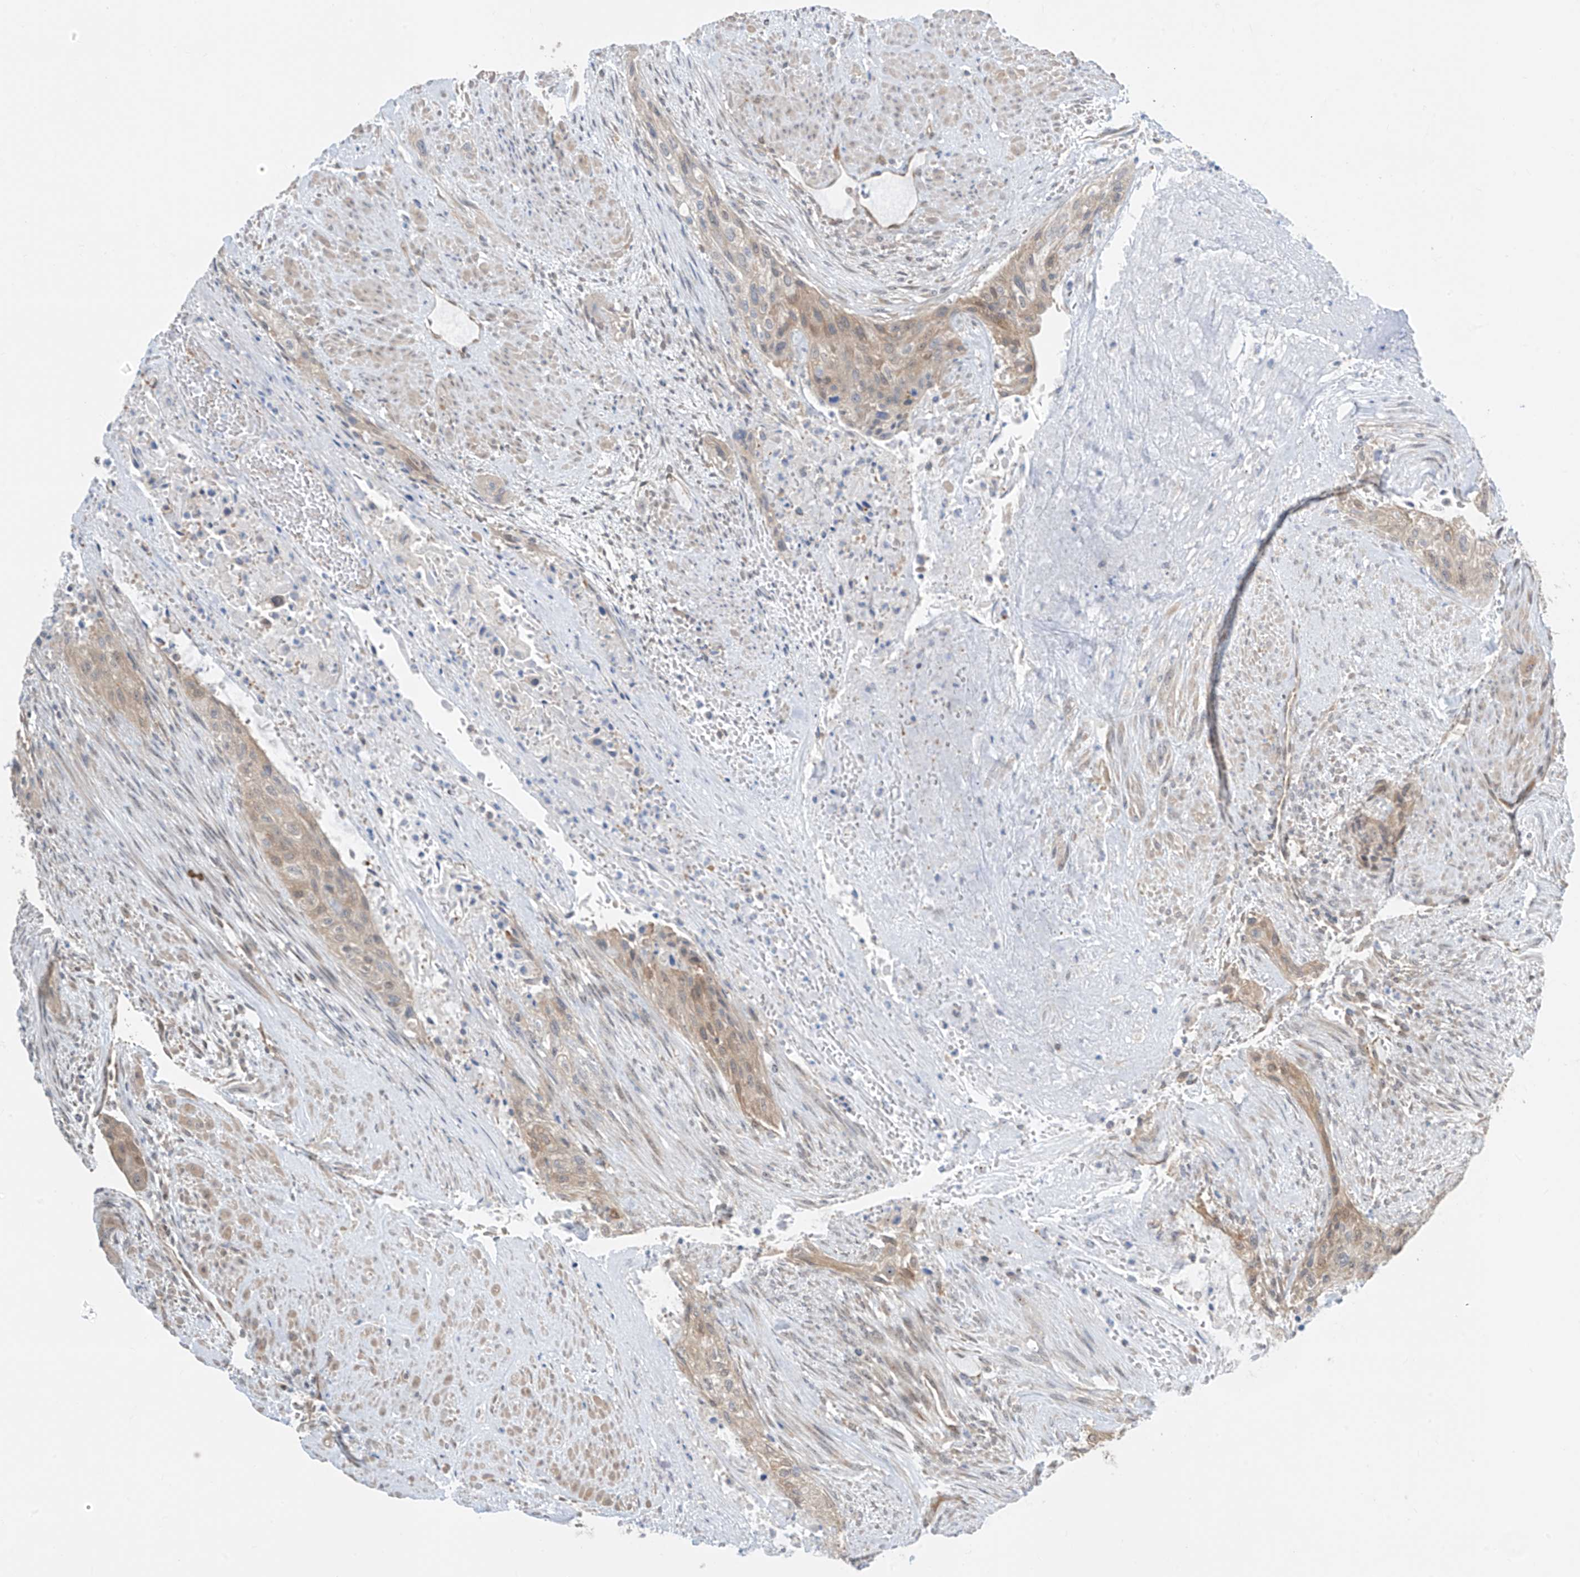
{"staining": {"intensity": "weak", "quantity": ">75%", "location": "cytoplasmic/membranous"}, "tissue": "urothelial cancer", "cell_type": "Tumor cells", "image_type": "cancer", "snomed": [{"axis": "morphology", "description": "Urothelial carcinoma, High grade"}, {"axis": "topography", "description": "Urinary bladder"}], "caption": "Human urothelial cancer stained with a protein marker shows weak staining in tumor cells.", "gene": "TTC38", "patient": {"sex": "male", "age": 35}}